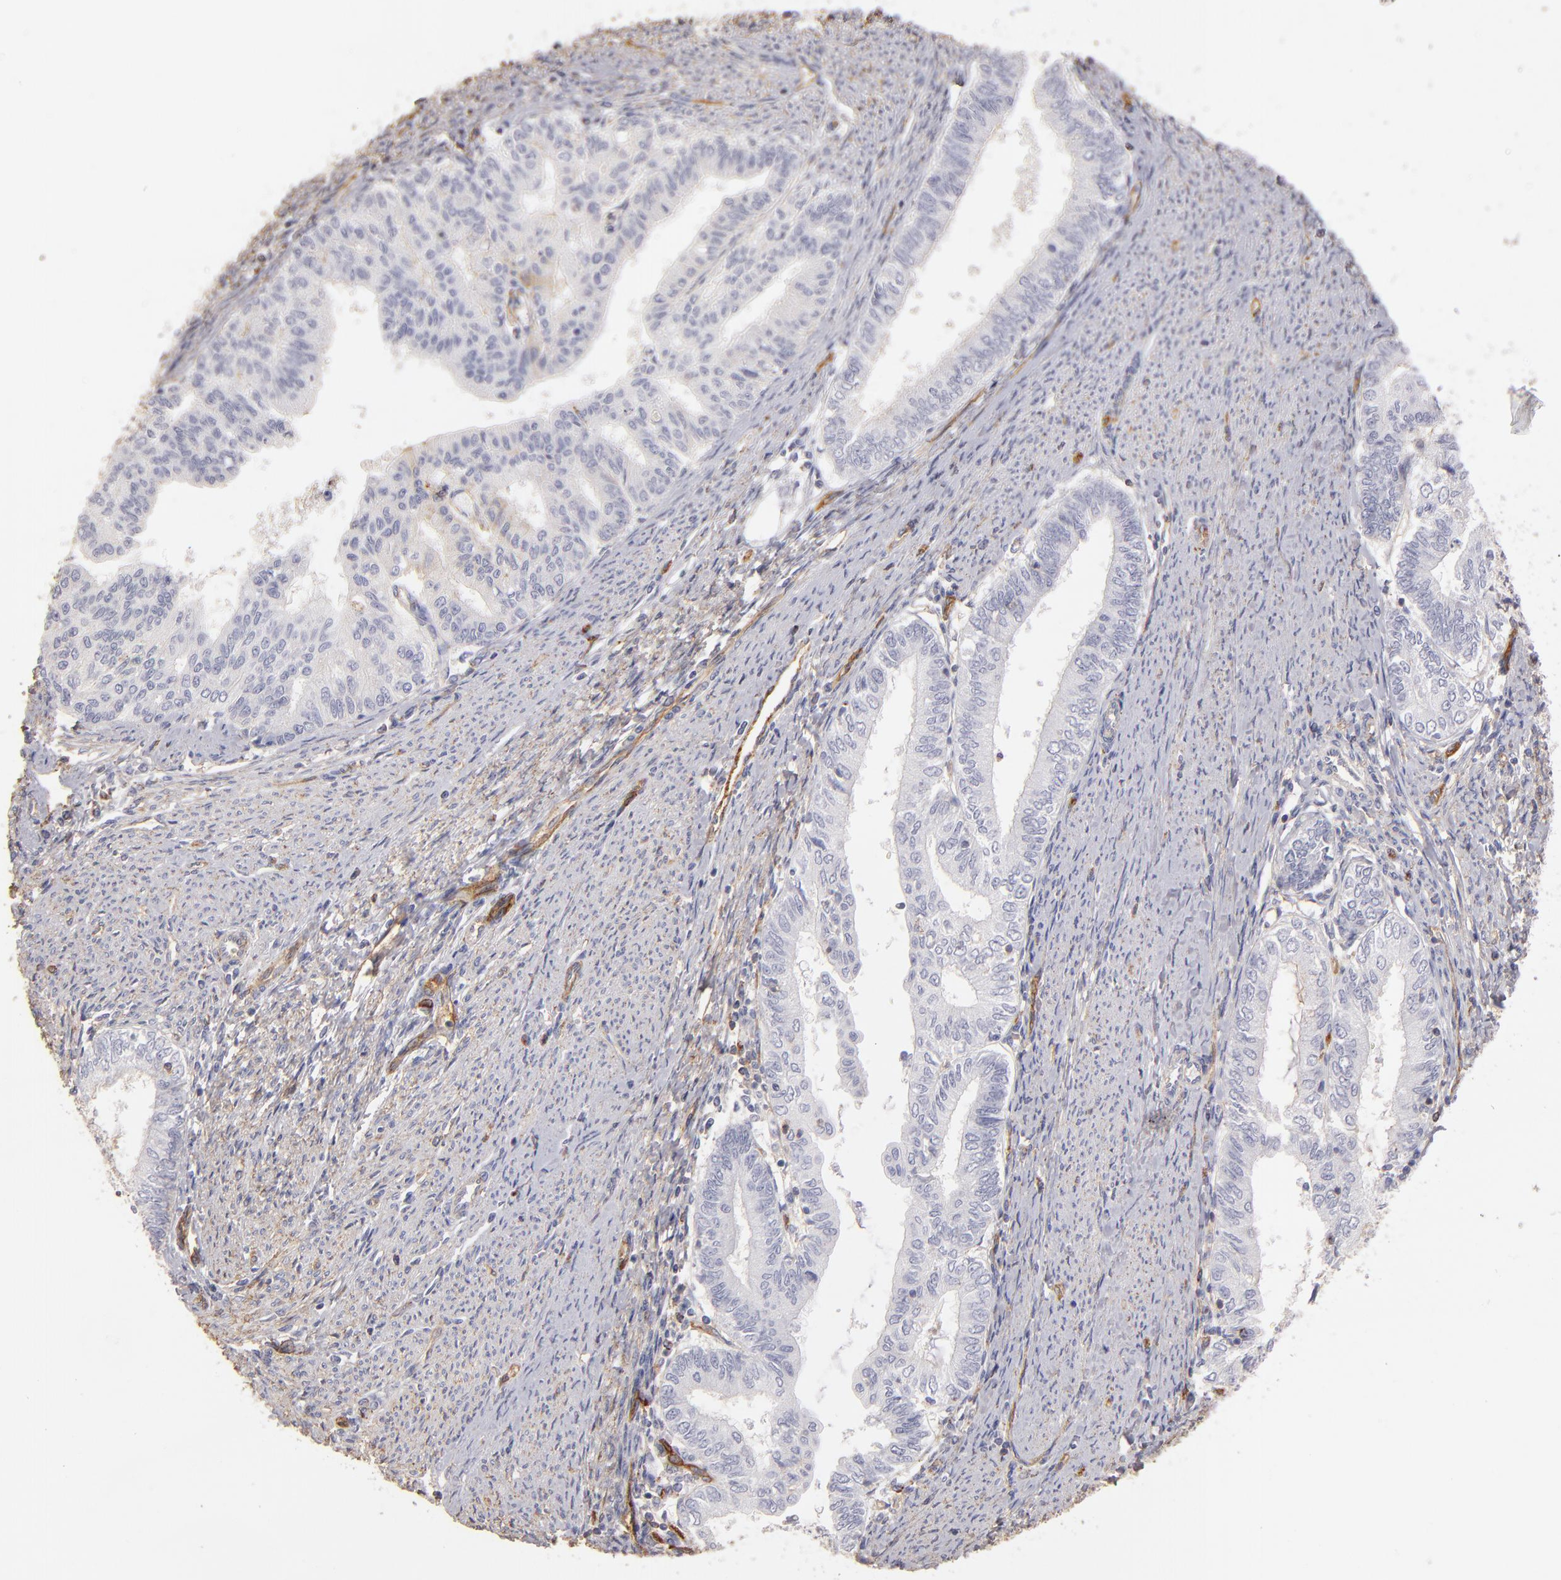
{"staining": {"intensity": "negative", "quantity": "none", "location": "none"}, "tissue": "endometrial cancer", "cell_type": "Tumor cells", "image_type": "cancer", "snomed": [{"axis": "morphology", "description": "Adenocarcinoma, NOS"}, {"axis": "topography", "description": "Endometrium"}], "caption": "Endometrial adenocarcinoma was stained to show a protein in brown. There is no significant staining in tumor cells. (DAB immunohistochemistry, high magnification).", "gene": "ABCB1", "patient": {"sex": "female", "age": 66}}